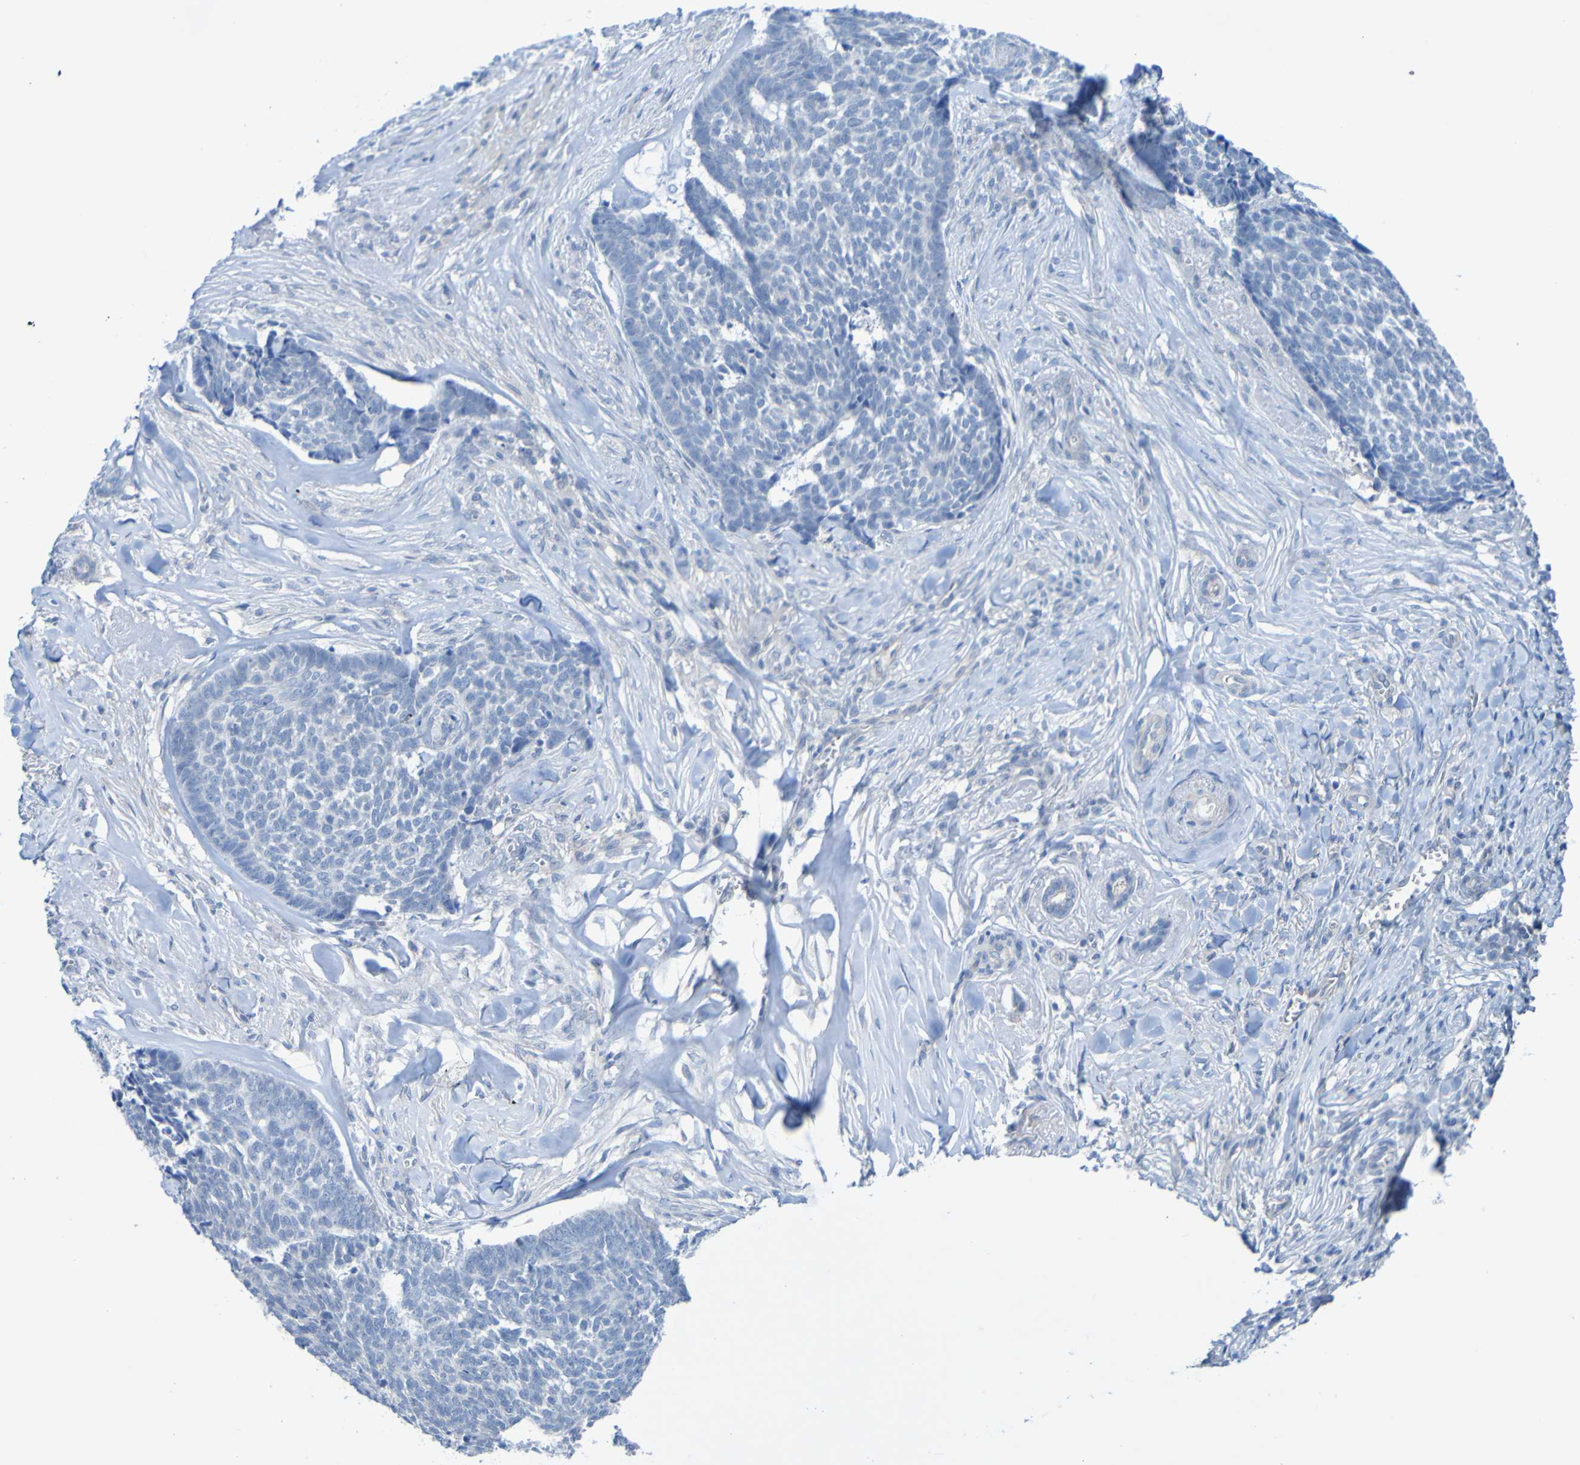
{"staining": {"intensity": "negative", "quantity": "none", "location": "none"}, "tissue": "skin cancer", "cell_type": "Tumor cells", "image_type": "cancer", "snomed": [{"axis": "morphology", "description": "Basal cell carcinoma"}, {"axis": "topography", "description": "Skin"}], "caption": "Human skin cancer stained for a protein using immunohistochemistry displays no positivity in tumor cells.", "gene": "ACMSD", "patient": {"sex": "male", "age": 84}}